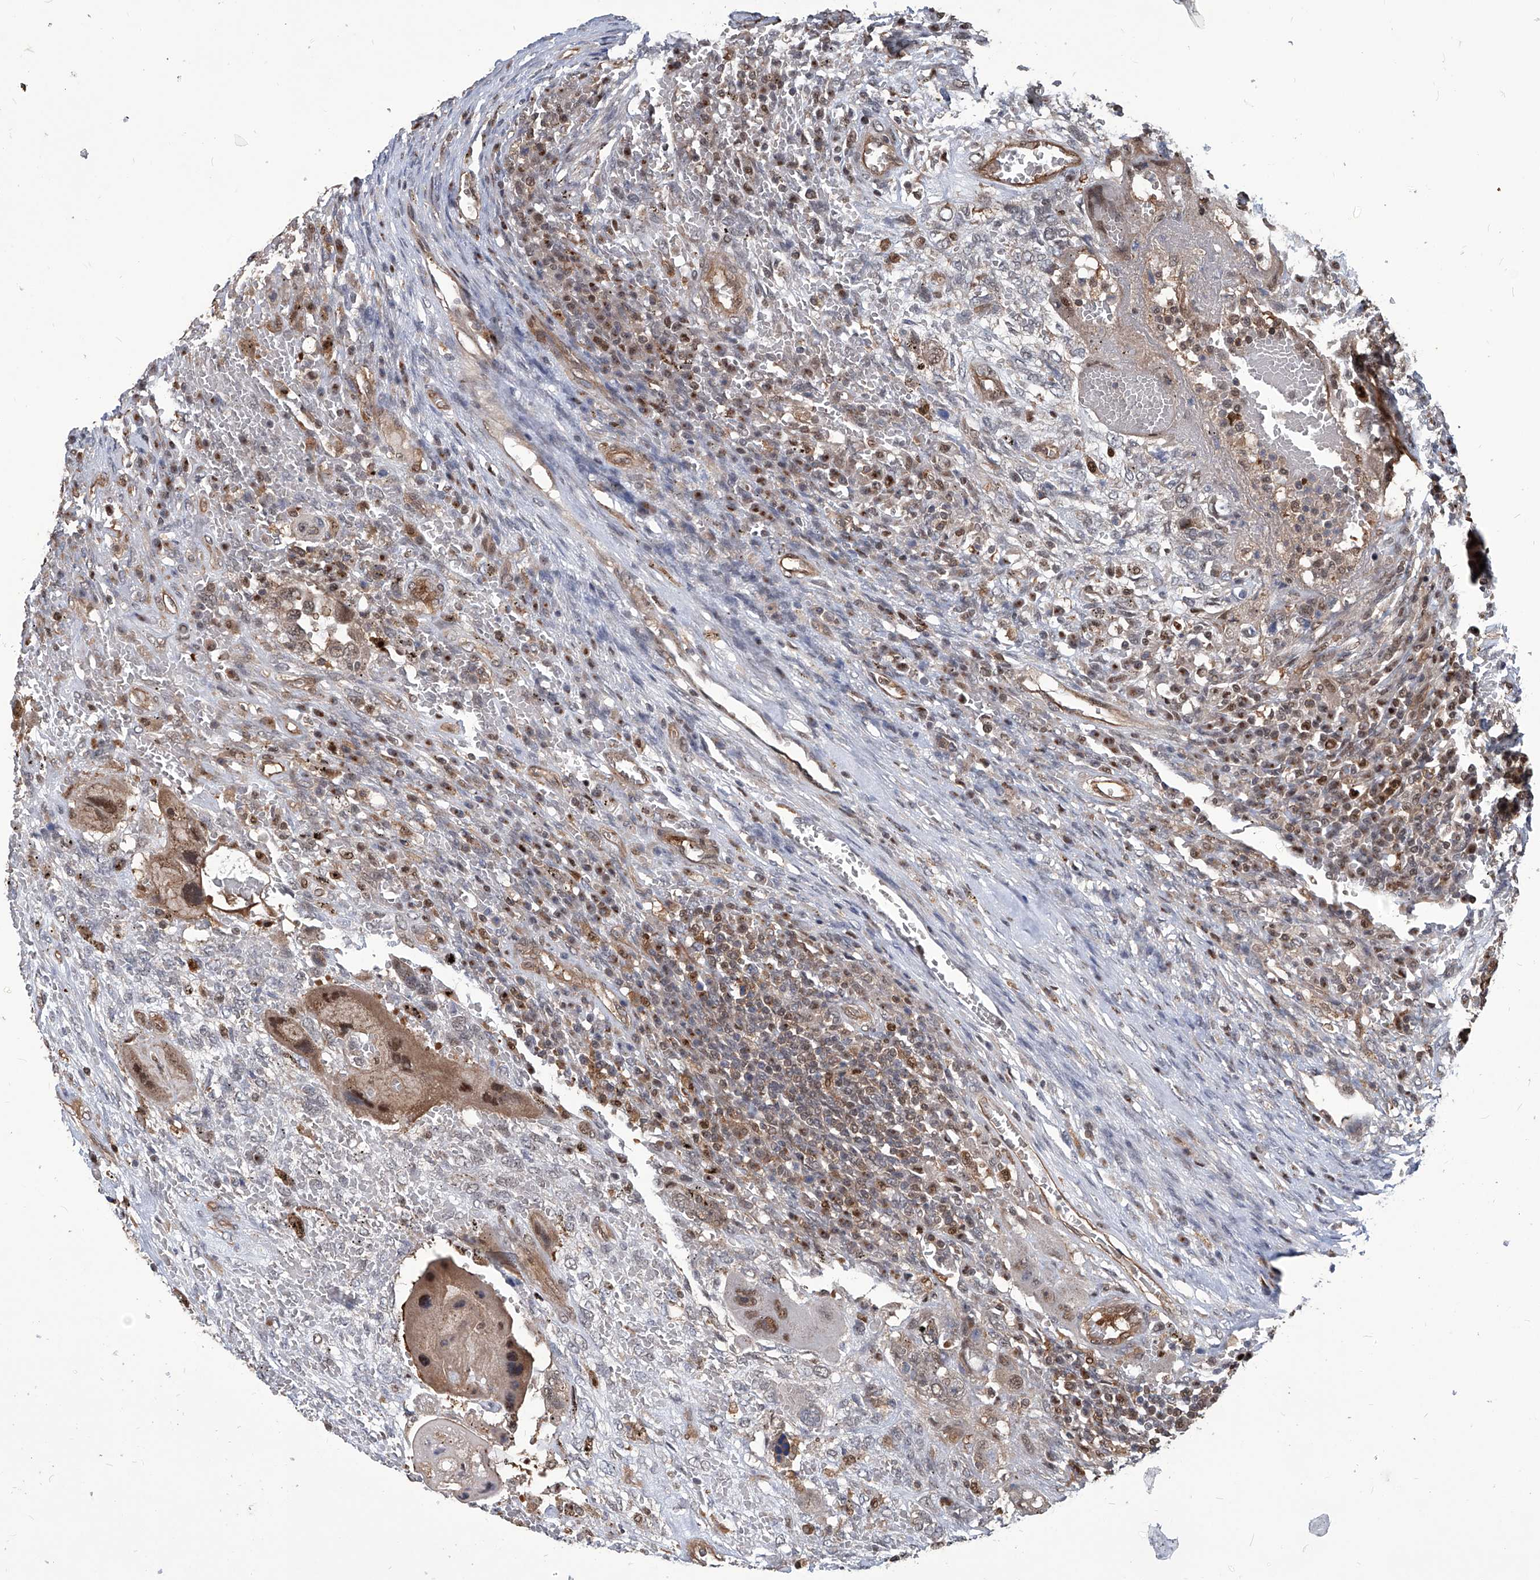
{"staining": {"intensity": "moderate", "quantity": ">75%", "location": "cytoplasmic/membranous,nuclear"}, "tissue": "testis cancer", "cell_type": "Tumor cells", "image_type": "cancer", "snomed": [{"axis": "morphology", "description": "Carcinoma, Embryonal, NOS"}, {"axis": "topography", "description": "Testis"}], "caption": "An immunohistochemistry image of tumor tissue is shown. Protein staining in brown labels moderate cytoplasmic/membranous and nuclear positivity in testis embryonal carcinoma within tumor cells. The staining was performed using DAB, with brown indicating positive protein expression. Nuclei are stained blue with hematoxylin.", "gene": "PSMB1", "patient": {"sex": "male", "age": 26}}